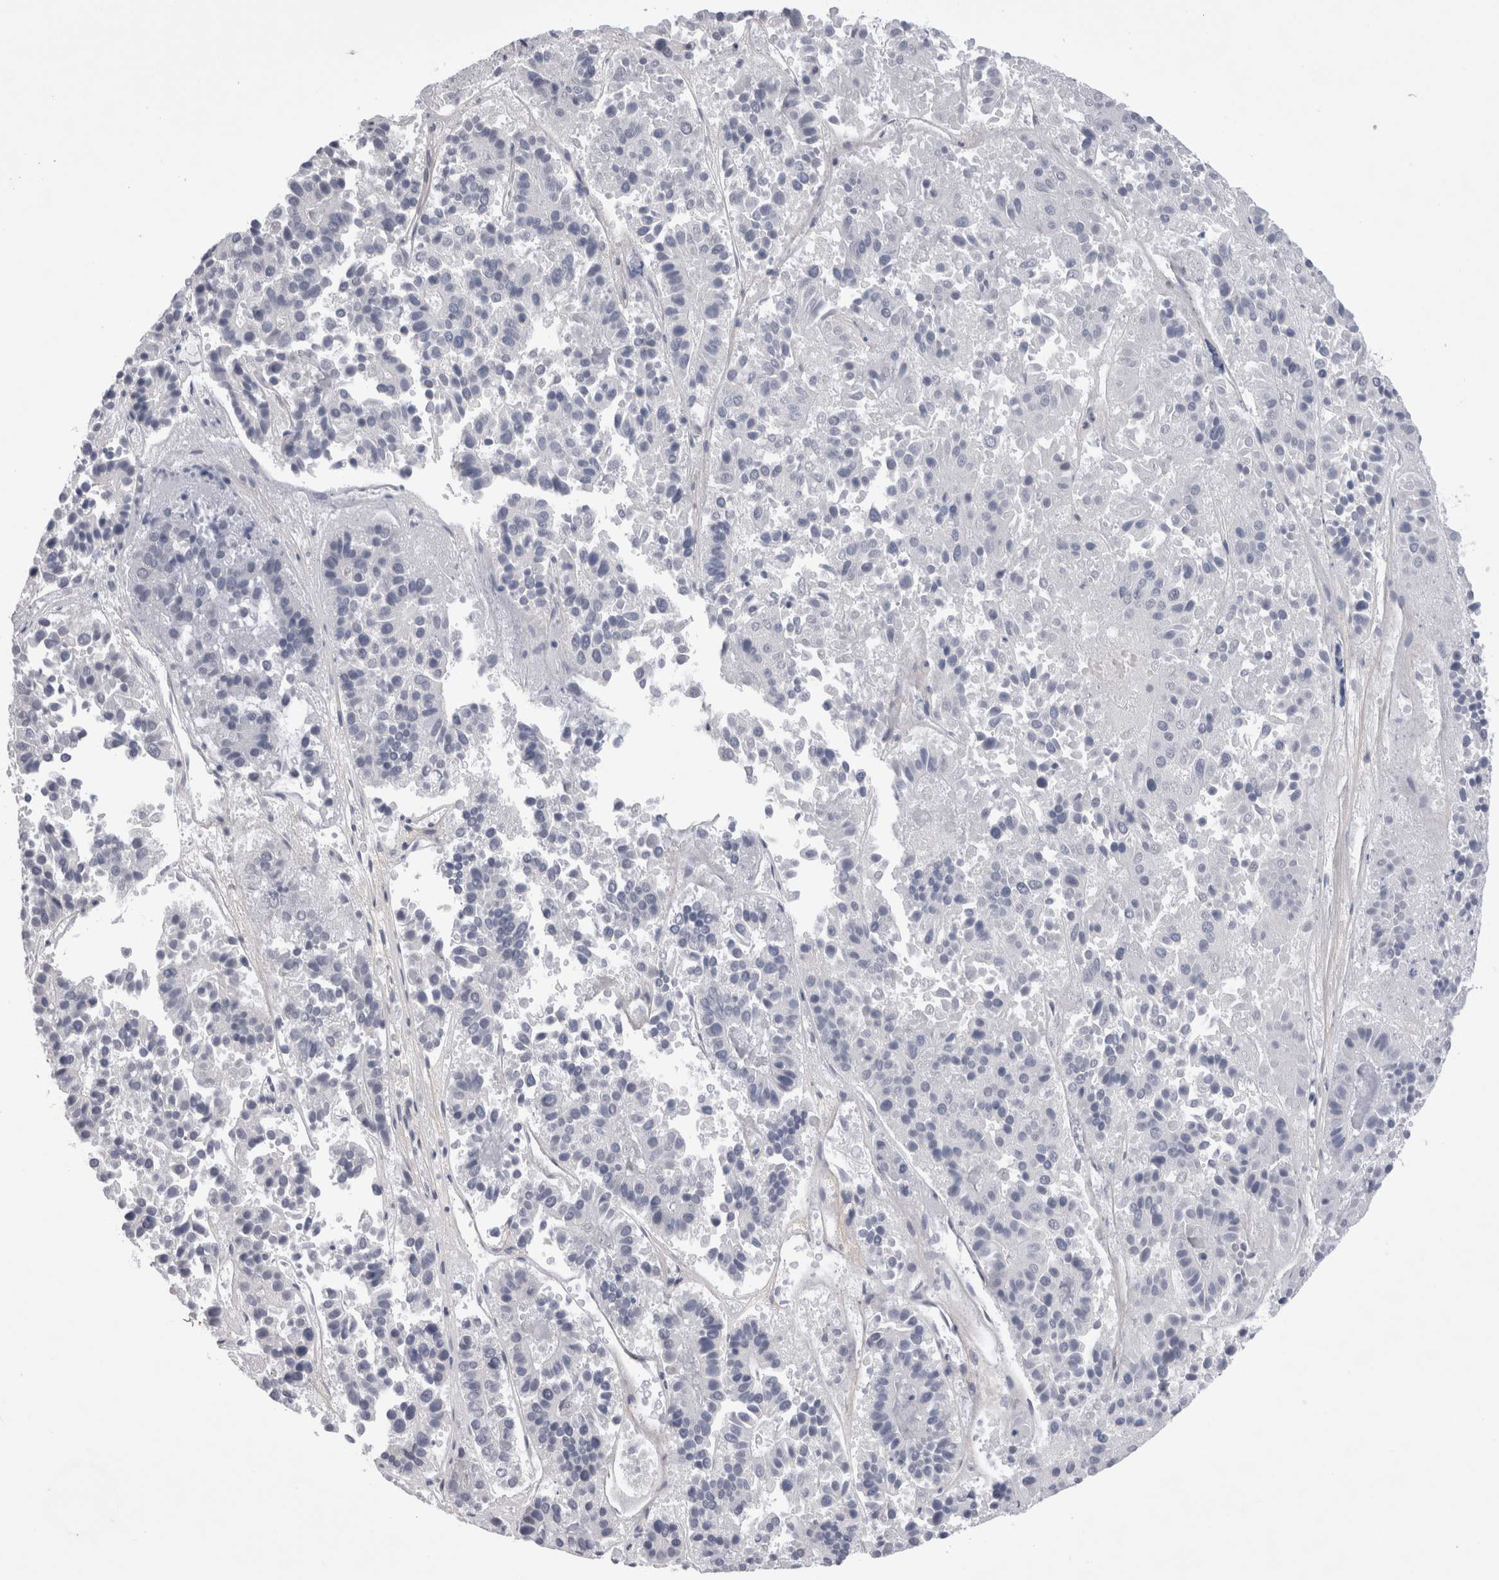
{"staining": {"intensity": "negative", "quantity": "none", "location": "none"}, "tissue": "pancreatic cancer", "cell_type": "Tumor cells", "image_type": "cancer", "snomed": [{"axis": "morphology", "description": "Adenocarcinoma, NOS"}, {"axis": "topography", "description": "Pancreas"}], "caption": "IHC histopathology image of neoplastic tissue: adenocarcinoma (pancreatic) stained with DAB displays no significant protein staining in tumor cells.", "gene": "API5", "patient": {"sex": "male", "age": 50}}